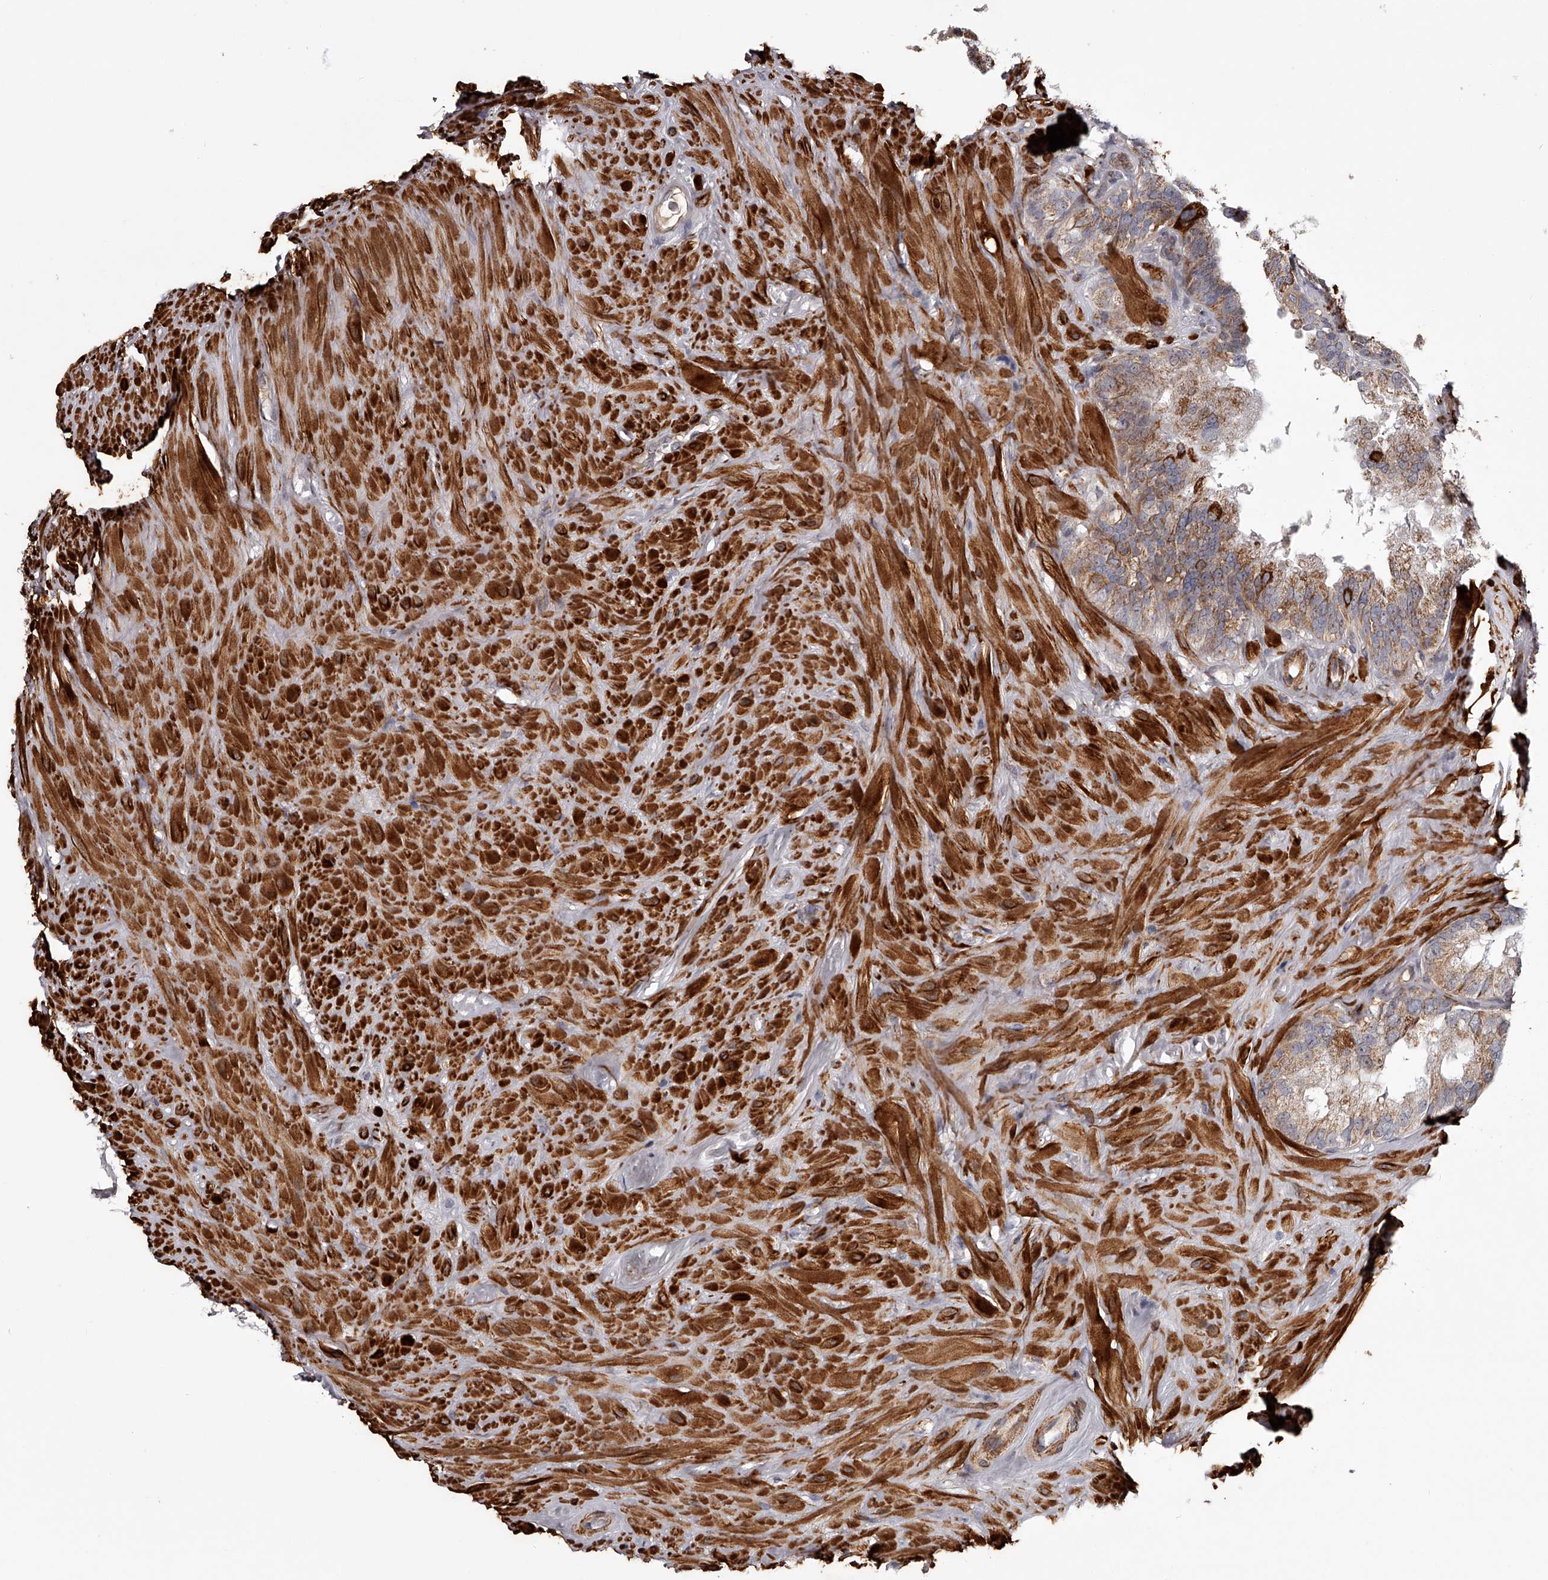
{"staining": {"intensity": "strong", "quantity": ">75%", "location": "cytoplasmic/membranous"}, "tissue": "seminal vesicle", "cell_type": "Glandular cells", "image_type": "normal", "snomed": [{"axis": "morphology", "description": "Normal tissue, NOS"}, {"axis": "topography", "description": "Seminal veicle"}], "caption": "A high-resolution histopathology image shows IHC staining of benign seminal vesicle, which reveals strong cytoplasmic/membranous expression in about >75% of glandular cells.", "gene": "RRP36", "patient": {"sex": "male", "age": 80}}